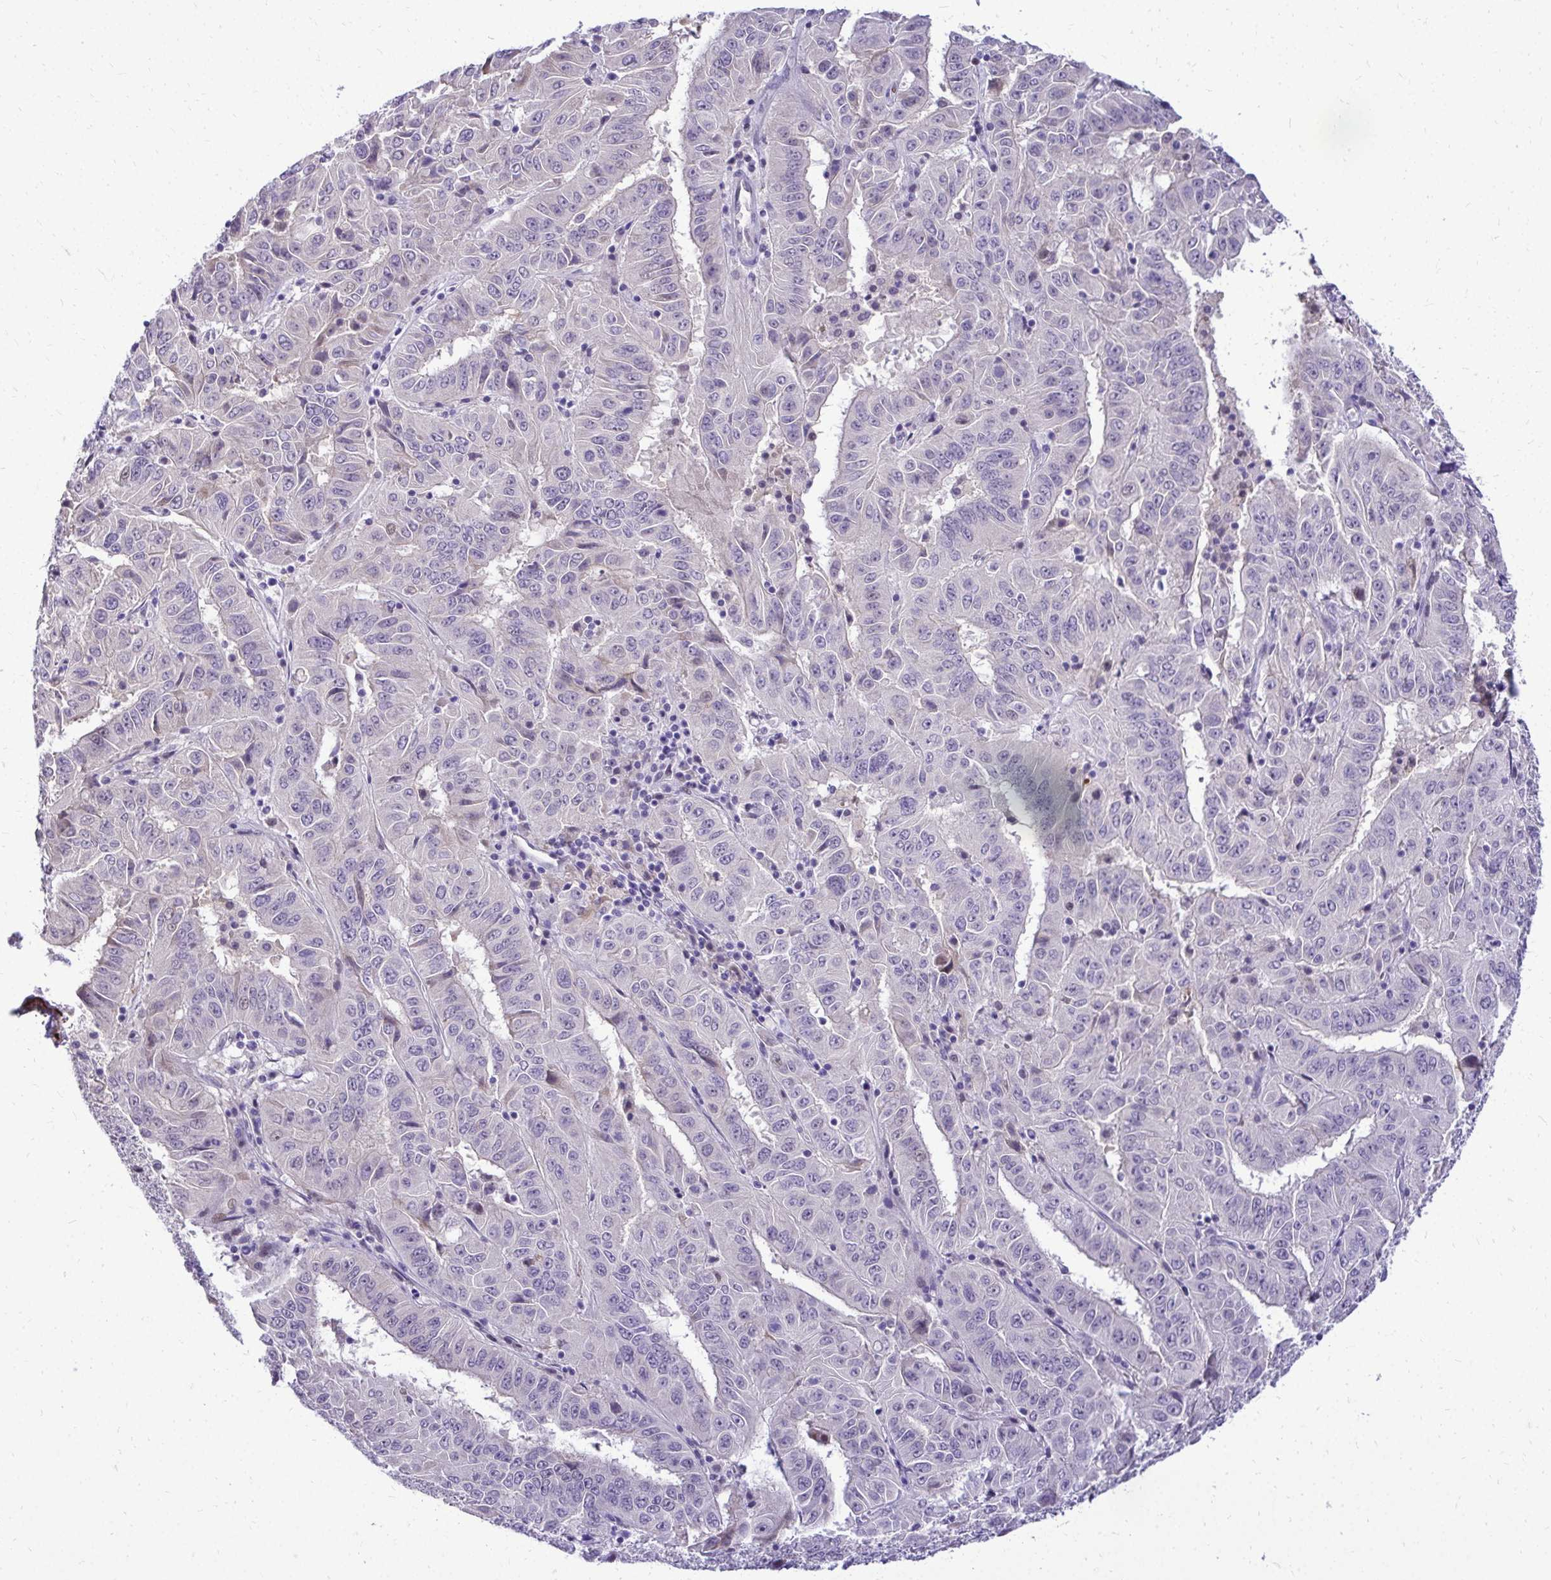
{"staining": {"intensity": "negative", "quantity": "none", "location": "none"}, "tissue": "pancreatic cancer", "cell_type": "Tumor cells", "image_type": "cancer", "snomed": [{"axis": "morphology", "description": "Adenocarcinoma, NOS"}, {"axis": "topography", "description": "Pancreas"}], "caption": "The IHC photomicrograph has no significant positivity in tumor cells of pancreatic adenocarcinoma tissue.", "gene": "ZSWIM9", "patient": {"sex": "male", "age": 63}}